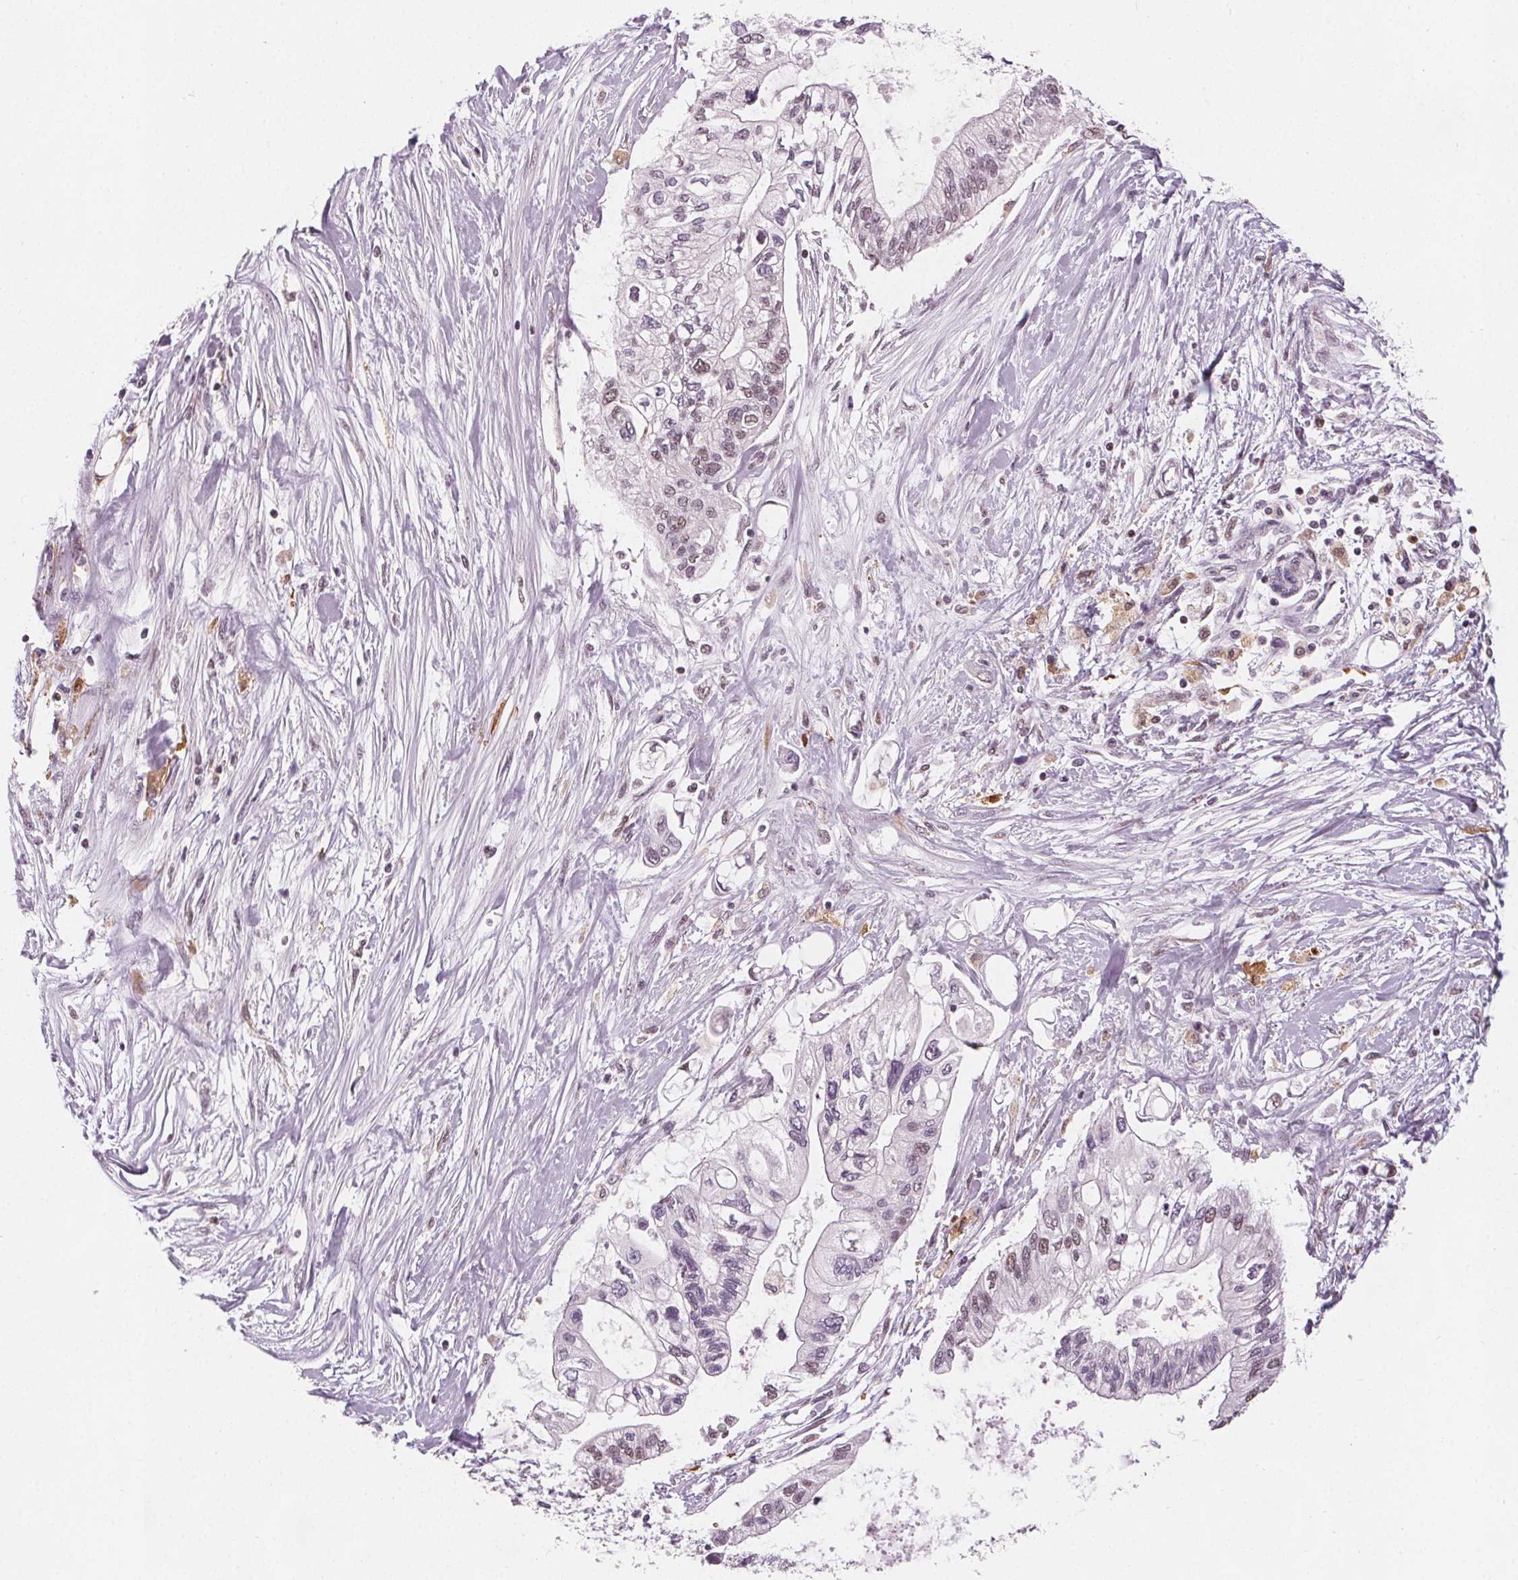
{"staining": {"intensity": "moderate", "quantity": "<25%", "location": "nuclear"}, "tissue": "pancreatic cancer", "cell_type": "Tumor cells", "image_type": "cancer", "snomed": [{"axis": "morphology", "description": "Adenocarcinoma, NOS"}, {"axis": "topography", "description": "Pancreas"}], "caption": "The immunohistochemical stain labels moderate nuclear staining in tumor cells of pancreatic adenocarcinoma tissue. Using DAB (brown) and hematoxylin (blue) stains, captured at high magnification using brightfield microscopy.", "gene": "DPM2", "patient": {"sex": "female", "age": 77}}